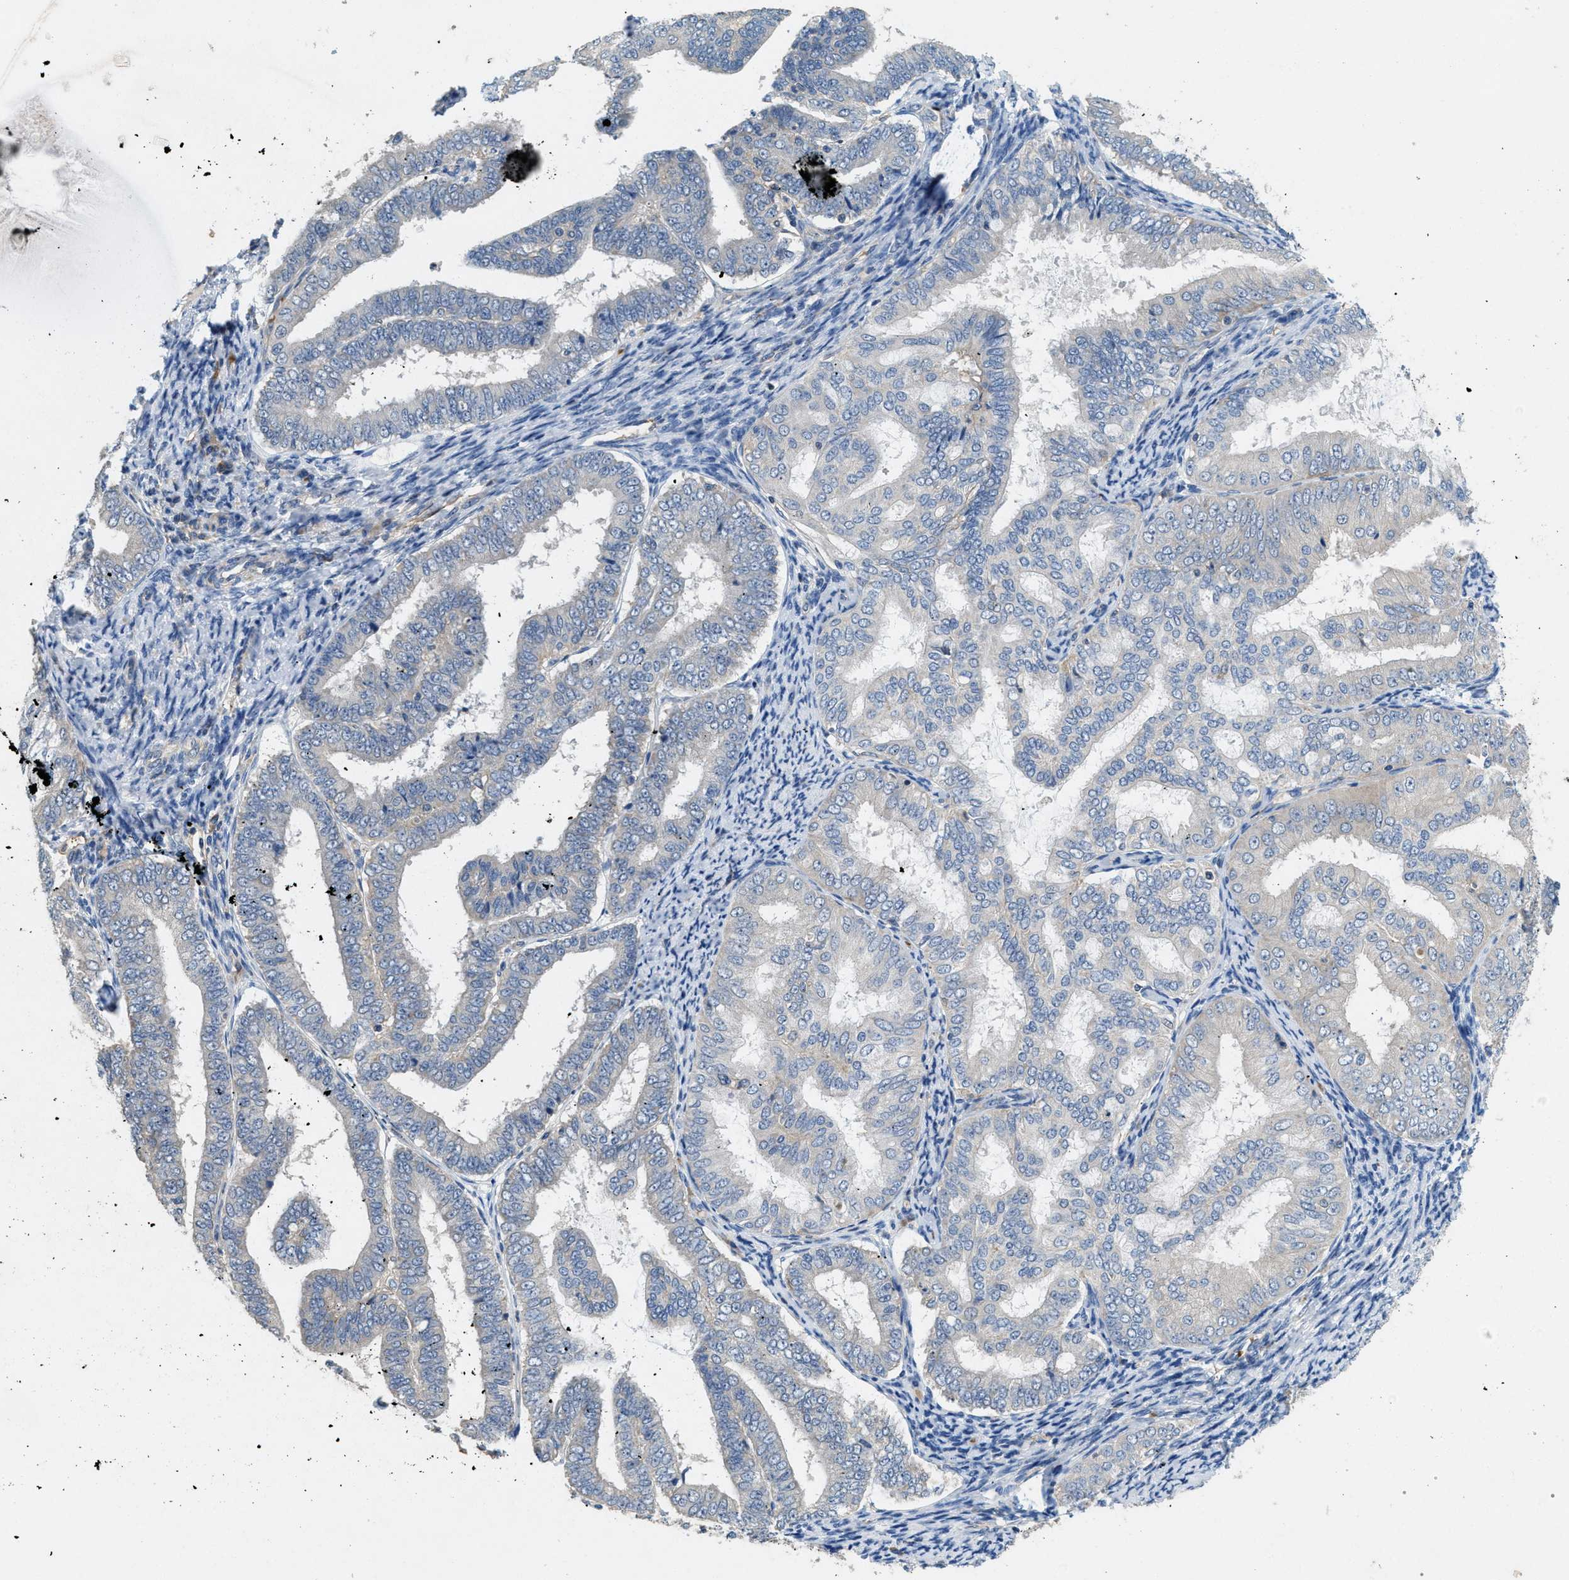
{"staining": {"intensity": "negative", "quantity": "none", "location": "none"}, "tissue": "endometrial cancer", "cell_type": "Tumor cells", "image_type": "cancer", "snomed": [{"axis": "morphology", "description": "Adenocarcinoma, NOS"}, {"axis": "topography", "description": "Endometrium"}], "caption": "Photomicrograph shows no protein expression in tumor cells of endometrial cancer tissue.", "gene": "DGKE", "patient": {"sex": "female", "age": 63}}